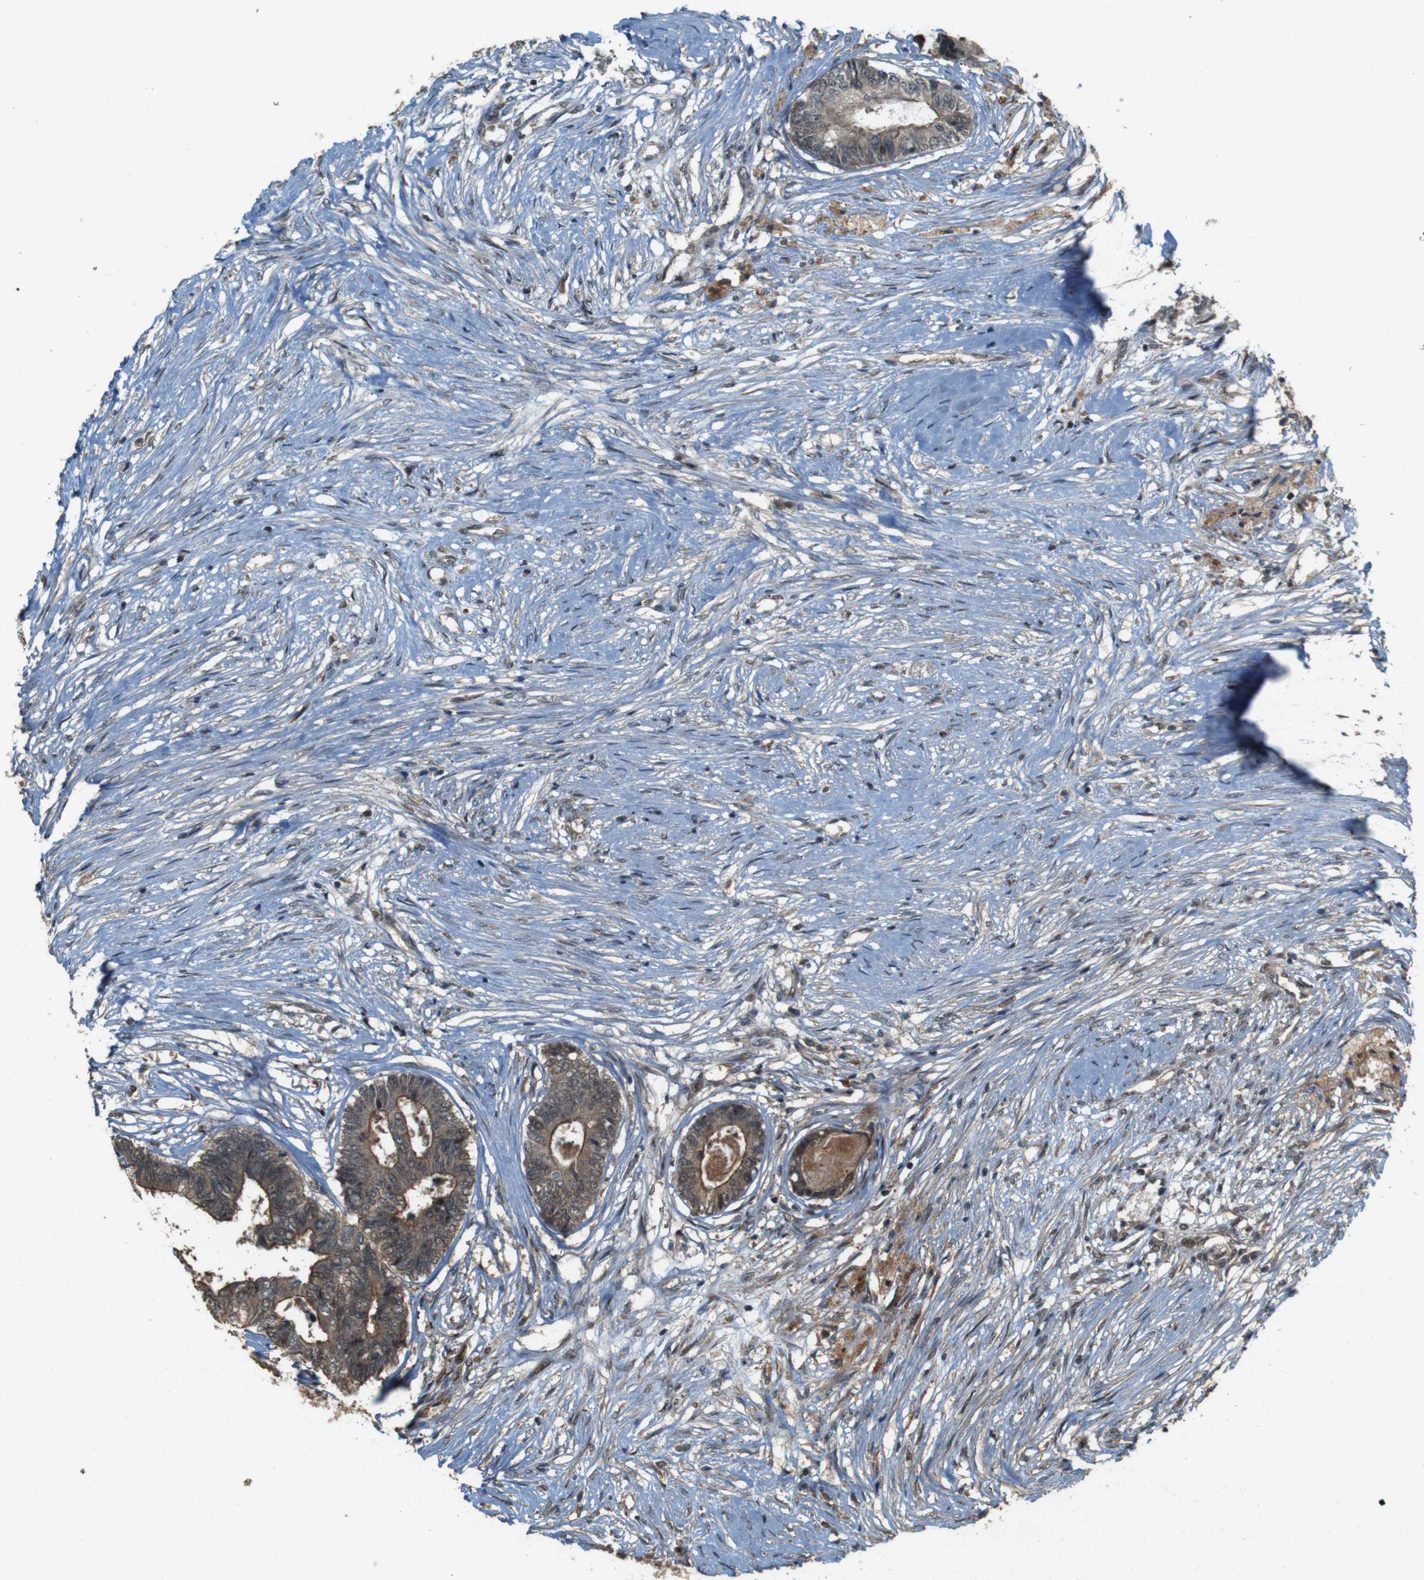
{"staining": {"intensity": "moderate", "quantity": ">75%", "location": "cytoplasmic/membranous"}, "tissue": "colorectal cancer", "cell_type": "Tumor cells", "image_type": "cancer", "snomed": [{"axis": "morphology", "description": "Adenocarcinoma, NOS"}, {"axis": "topography", "description": "Rectum"}], "caption": "There is medium levels of moderate cytoplasmic/membranous expression in tumor cells of adenocarcinoma (colorectal), as demonstrated by immunohistochemical staining (brown color).", "gene": "CDC34", "patient": {"sex": "male", "age": 63}}